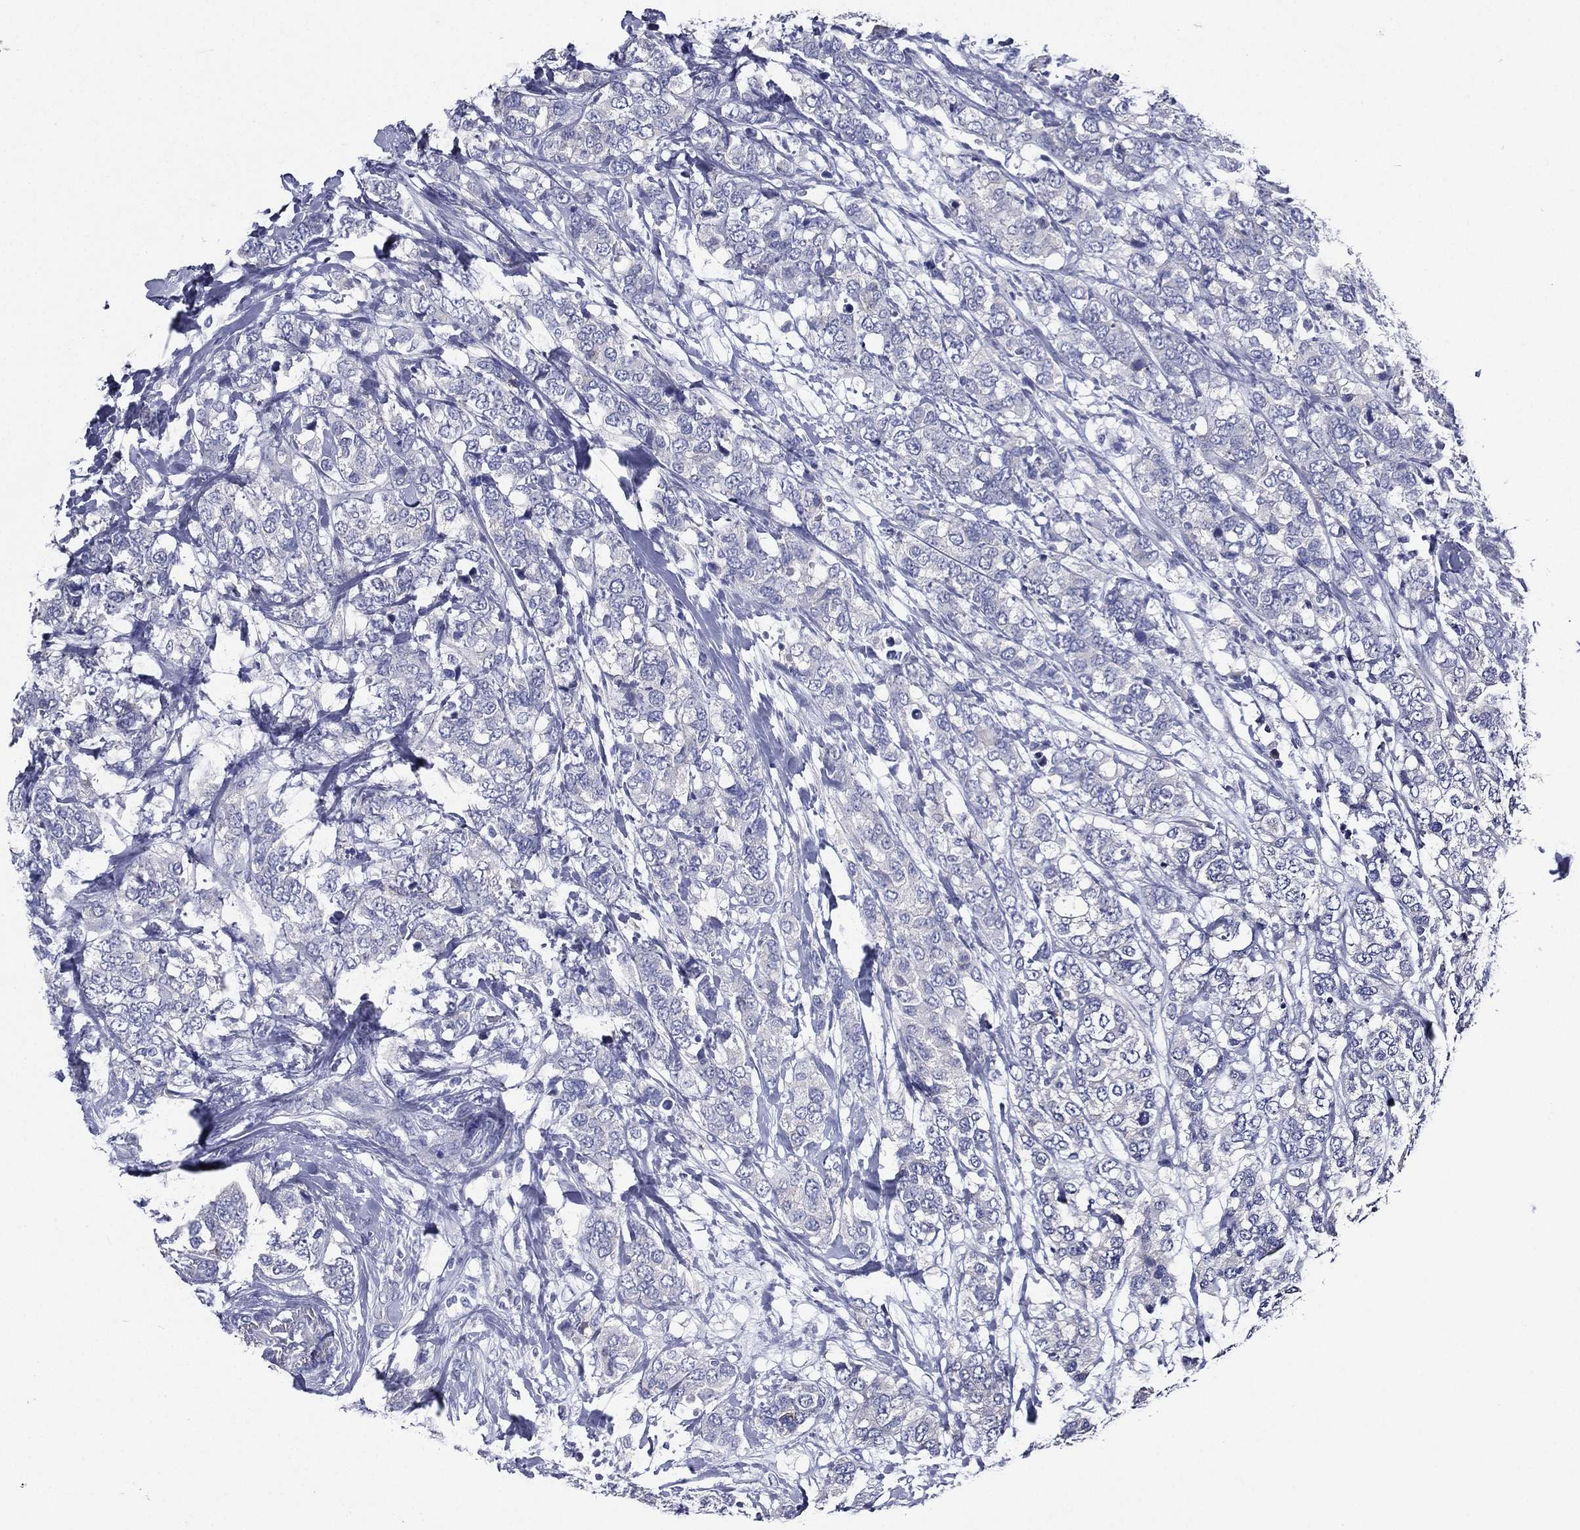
{"staining": {"intensity": "negative", "quantity": "none", "location": "none"}, "tissue": "breast cancer", "cell_type": "Tumor cells", "image_type": "cancer", "snomed": [{"axis": "morphology", "description": "Lobular carcinoma"}, {"axis": "topography", "description": "Breast"}], "caption": "A high-resolution micrograph shows IHC staining of breast cancer (lobular carcinoma), which exhibits no significant expression in tumor cells.", "gene": "TGM1", "patient": {"sex": "female", "age": 59}}